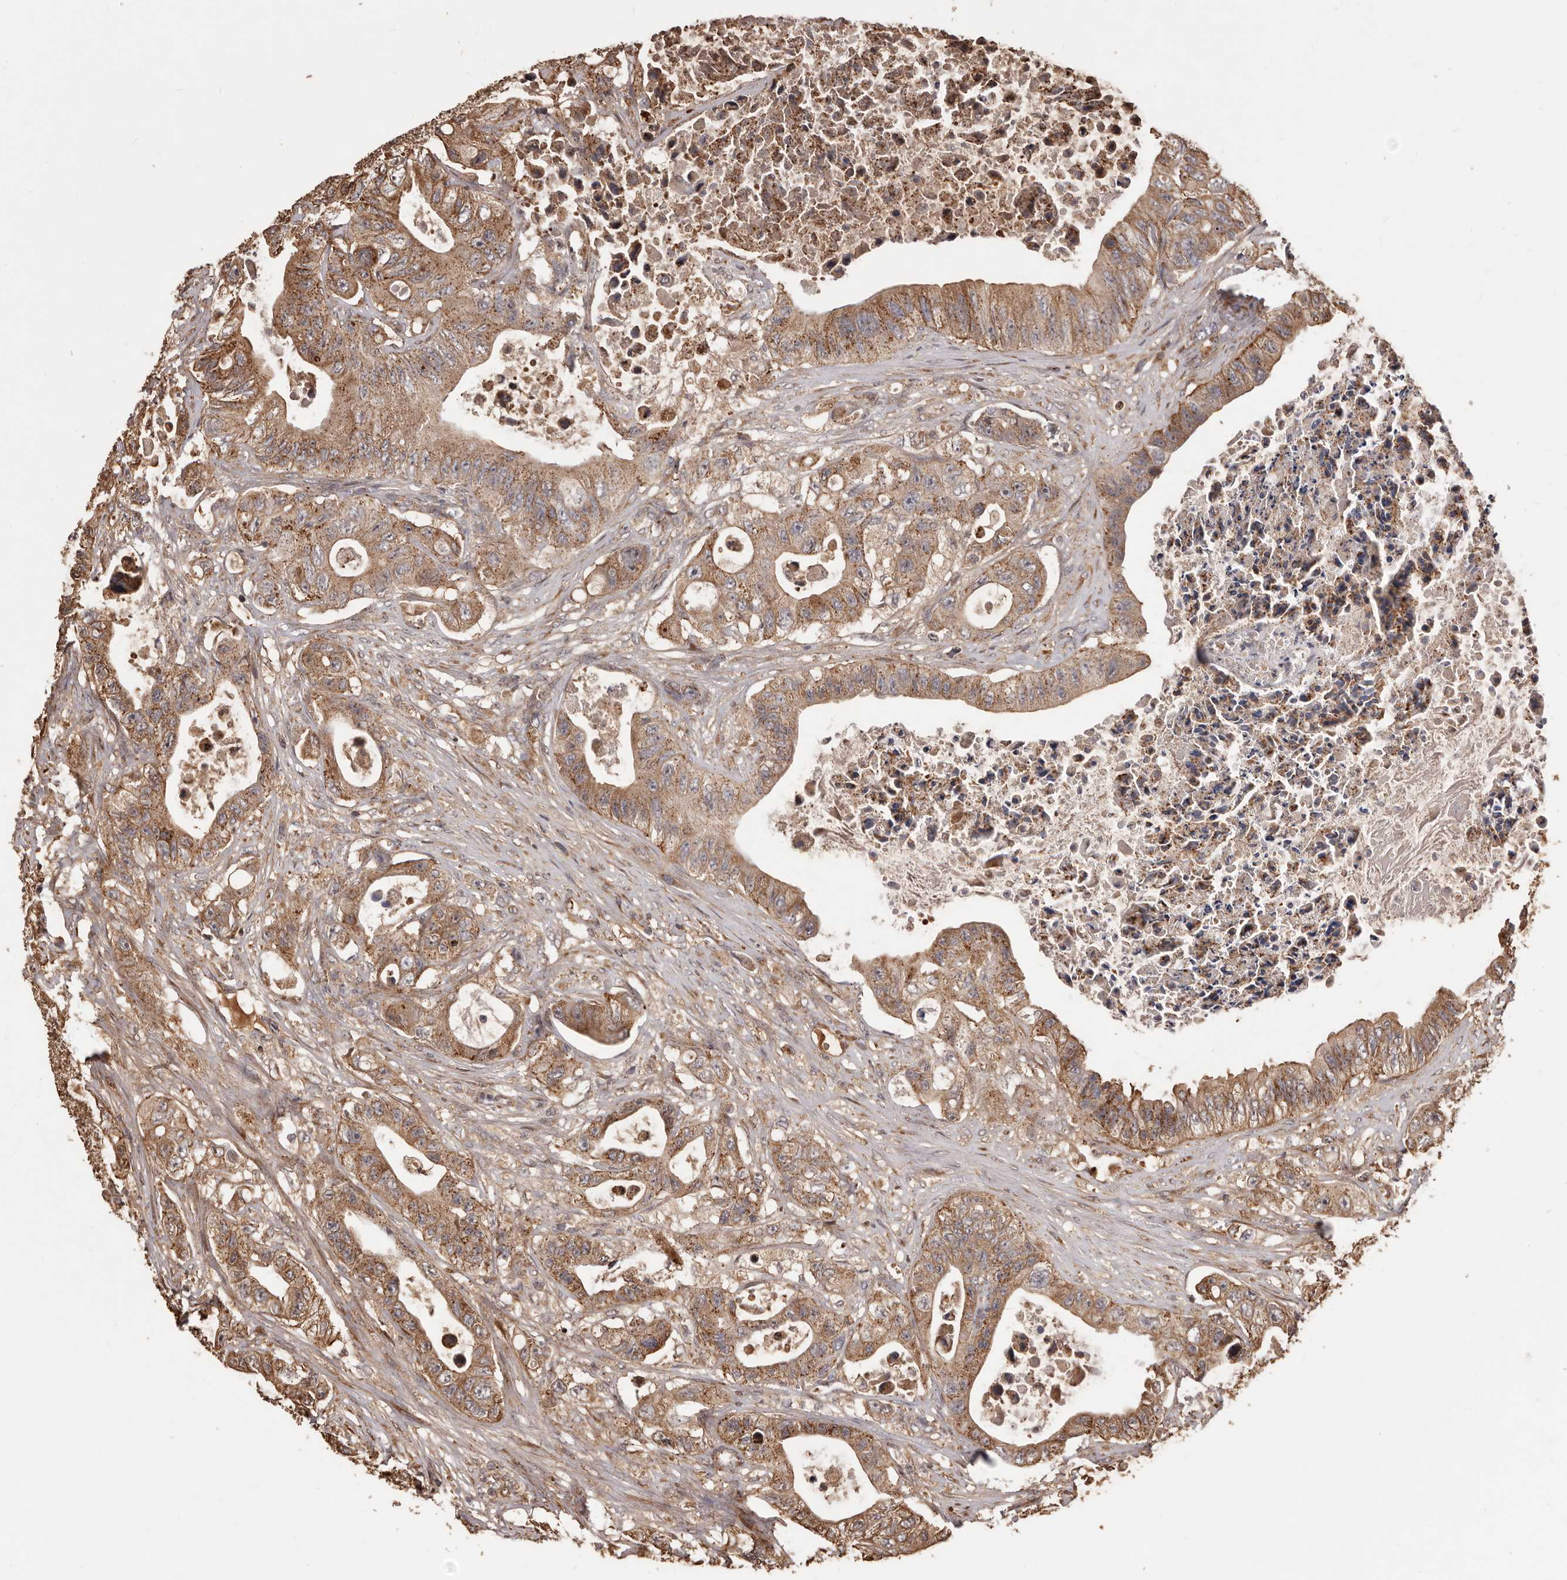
{"staining": {"intensity": "moderate", "quantity": ">75%", "location": "cytoplasmic/membranous"}, "tissue": "colorectal cancer", "cell_type": "Tumor cells", "image_type": "cancer", "snomed": [{"axis": "morphology", "description": "Adenocarcinoma, NOS"}, {"axis": "topography", "description": "Colon"}], "caption": "This is a histology image of IHC staining of colorectal adenocarcinoma, which shows moderate expression in the cytoplasmic/membranous of tumor cells.", "gene": "MTO1", "patient": {"sex": "female", "age": 46}}